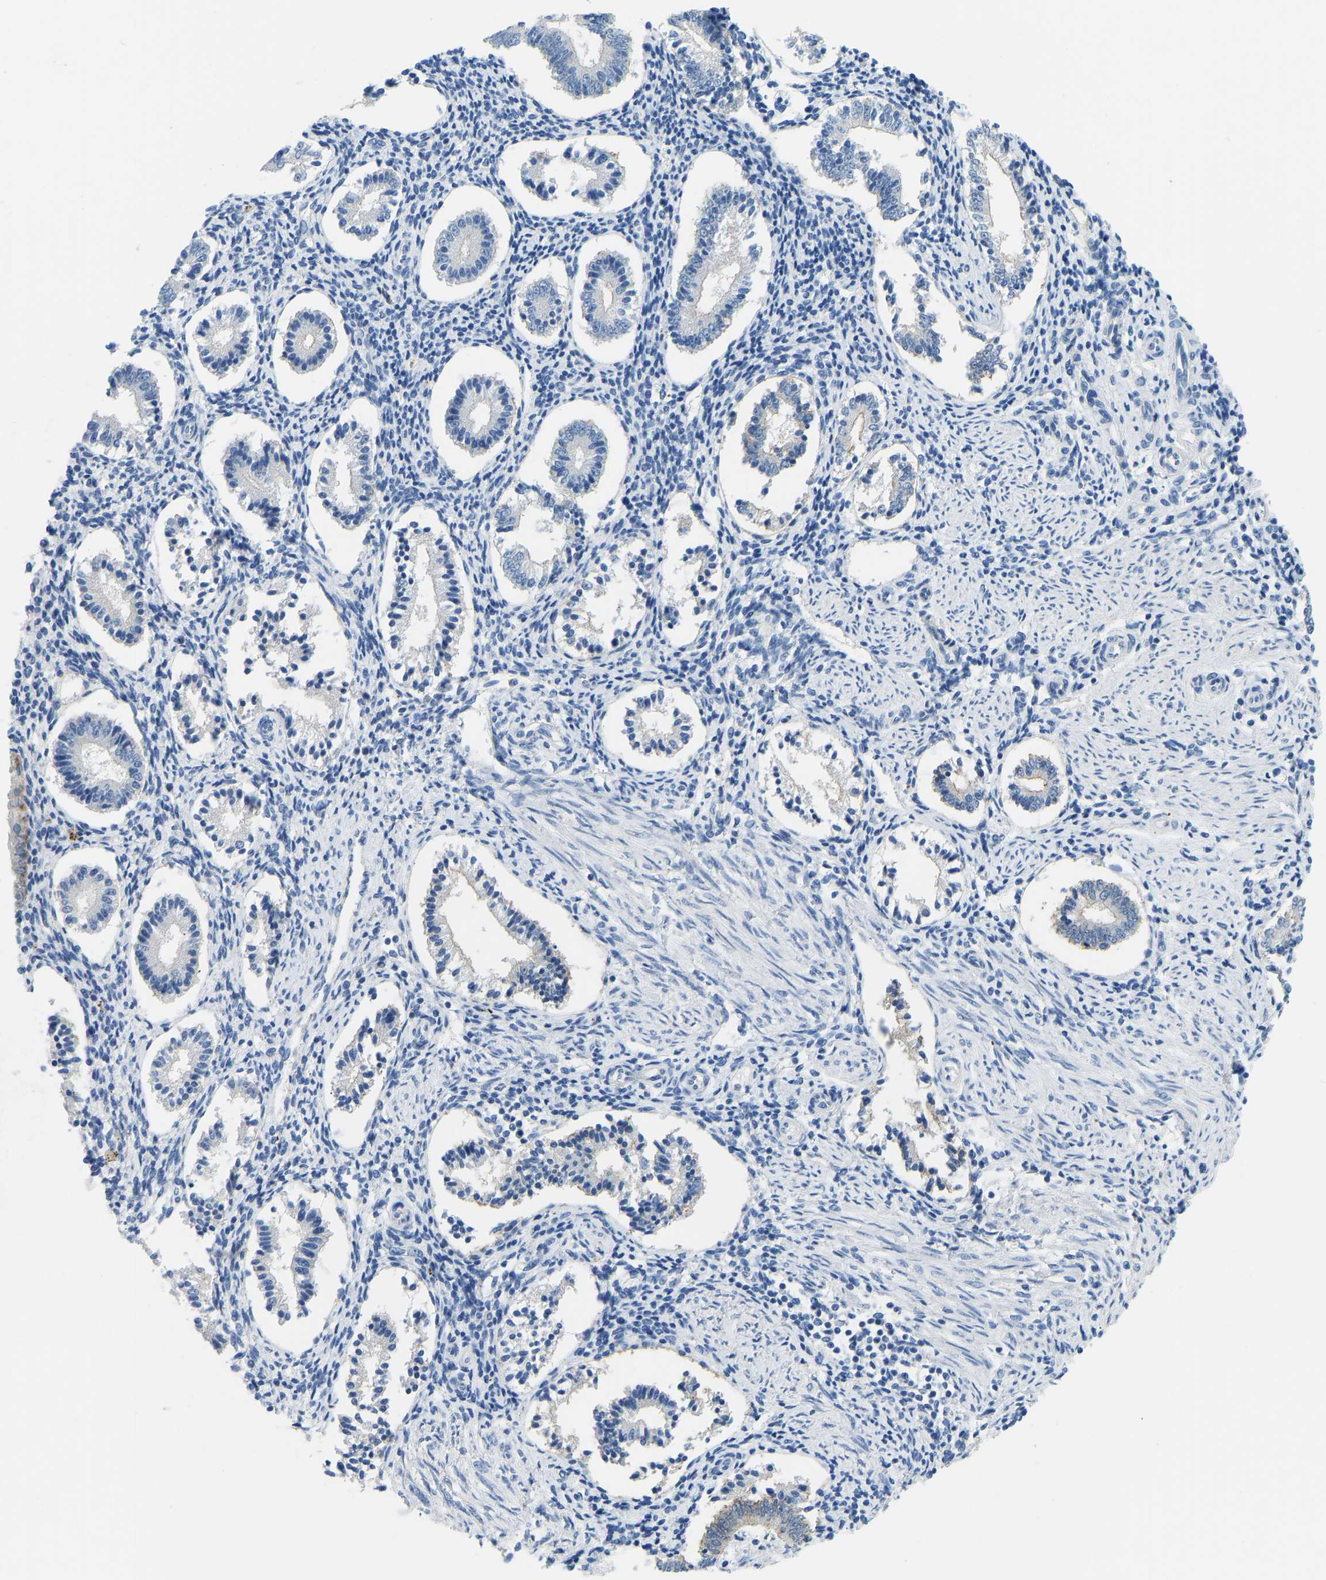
{"staining": {"intensity": "negative", "quantity": "none", "location": "none"}, "tissue": "endometrium", "cell_type": "Cells in endometrial stroma", "image_type": "normal", "snomed": [{"axis": "morphology", "description": "Normal tissue, NOS"}, {"axis": "topography", "description": "Endometrium"}], "caption": "A high-resolution image shows IHC staining of normal endometrium, which shows no significant staining in cells in endometrial stroma.", "gene": "ATP1A1", "patient": {"sex": "female", "age": 42}}